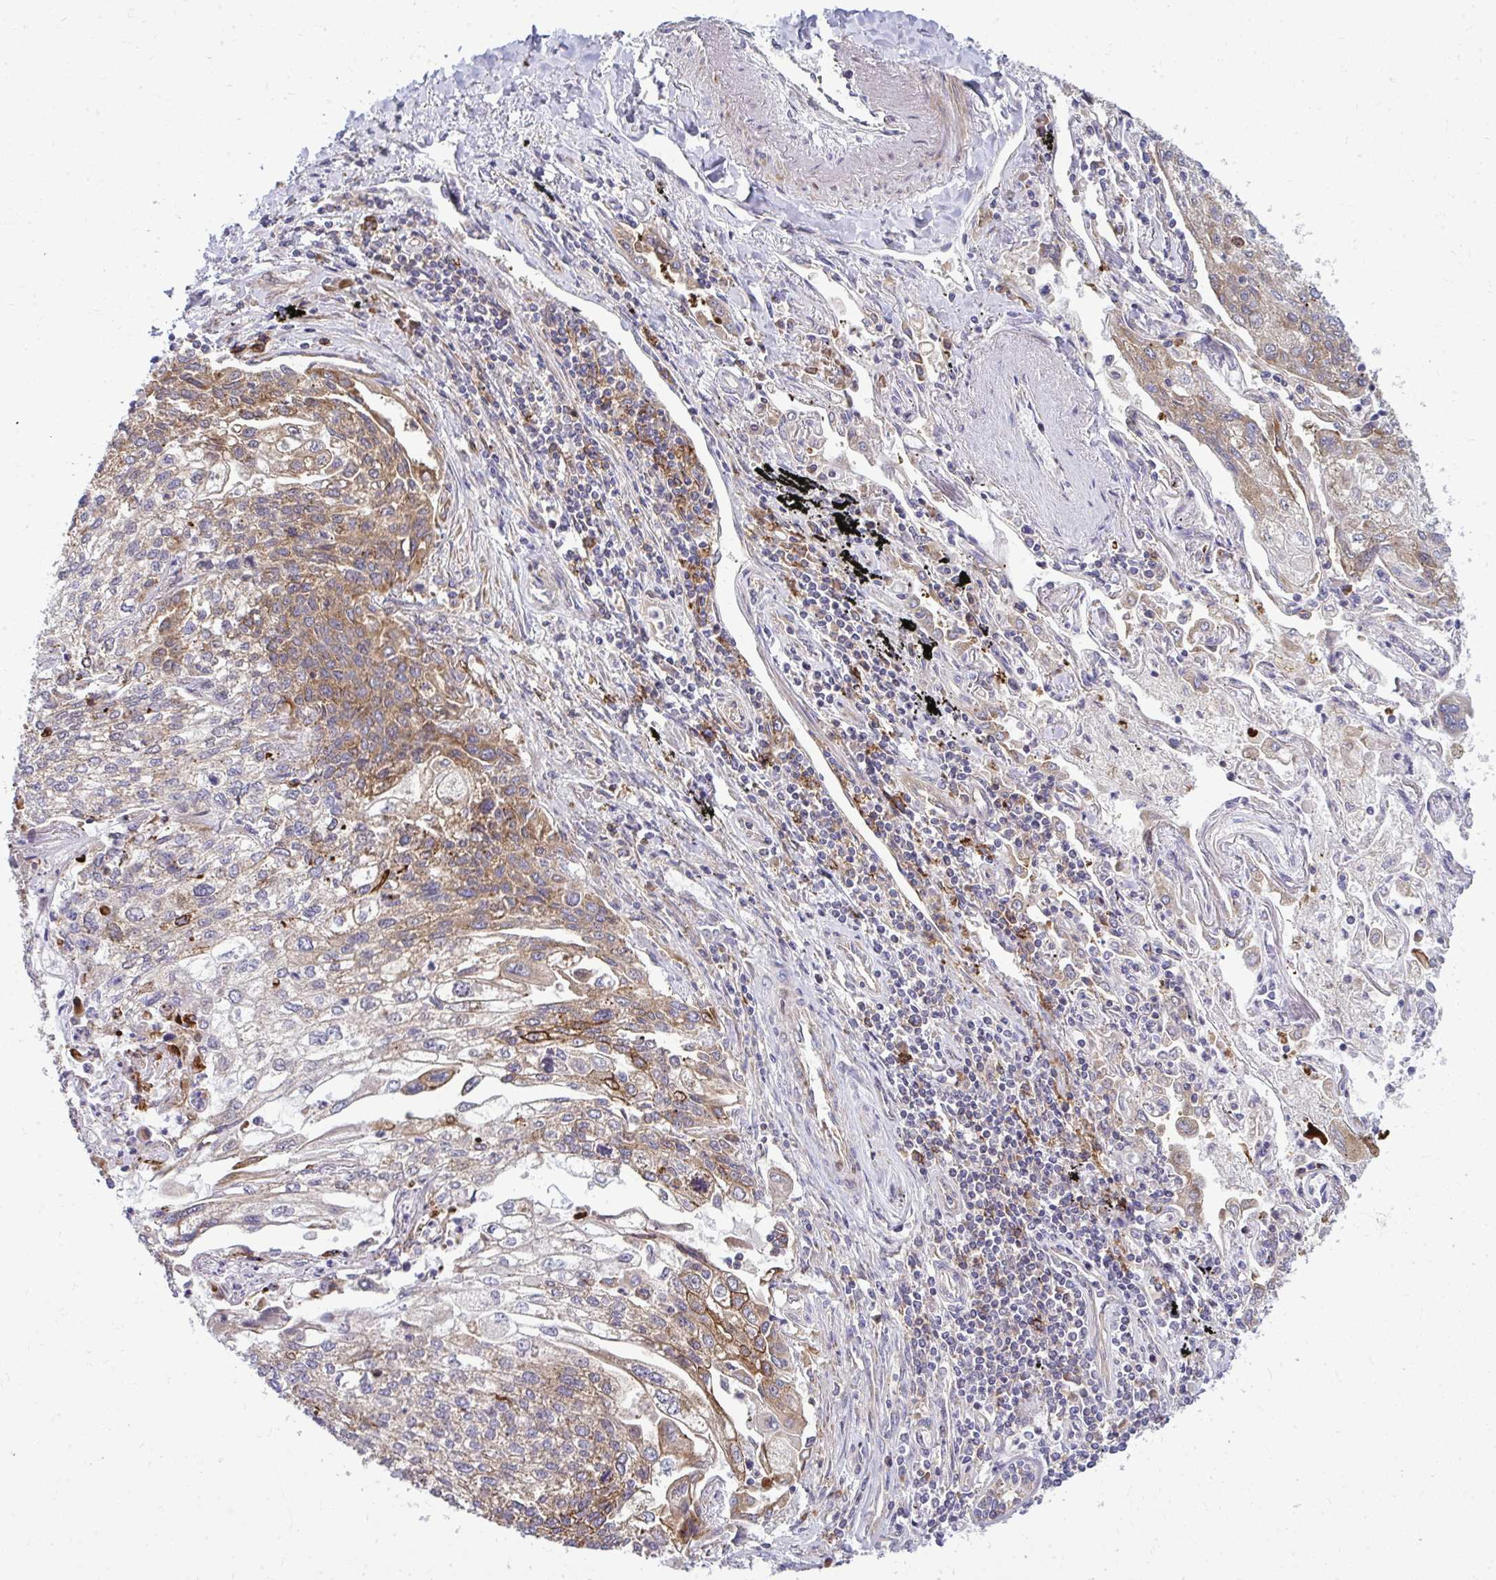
{"staining": {"intensity": "moderate", "quantity": ">75%", "location": "cytoplasmic/membranous"}, "tissue": "lung cancer", "cell_type": "Tumor cells", "image_type": "cancer", "snomed": [{"axis": "morphology", "description": "Squamous cell carcinoma, NOS"}, {"axis": "topography", "description": "Lung"}], "caption": "A photomicrograph of human lung cancer (squamous cell carcinoma) stained for a protein displays moderate cytoplasmic/membranous brown staining in tumor cells.", "gene": "GFPT2", "patient": {"sex": "male", "age": 74}}